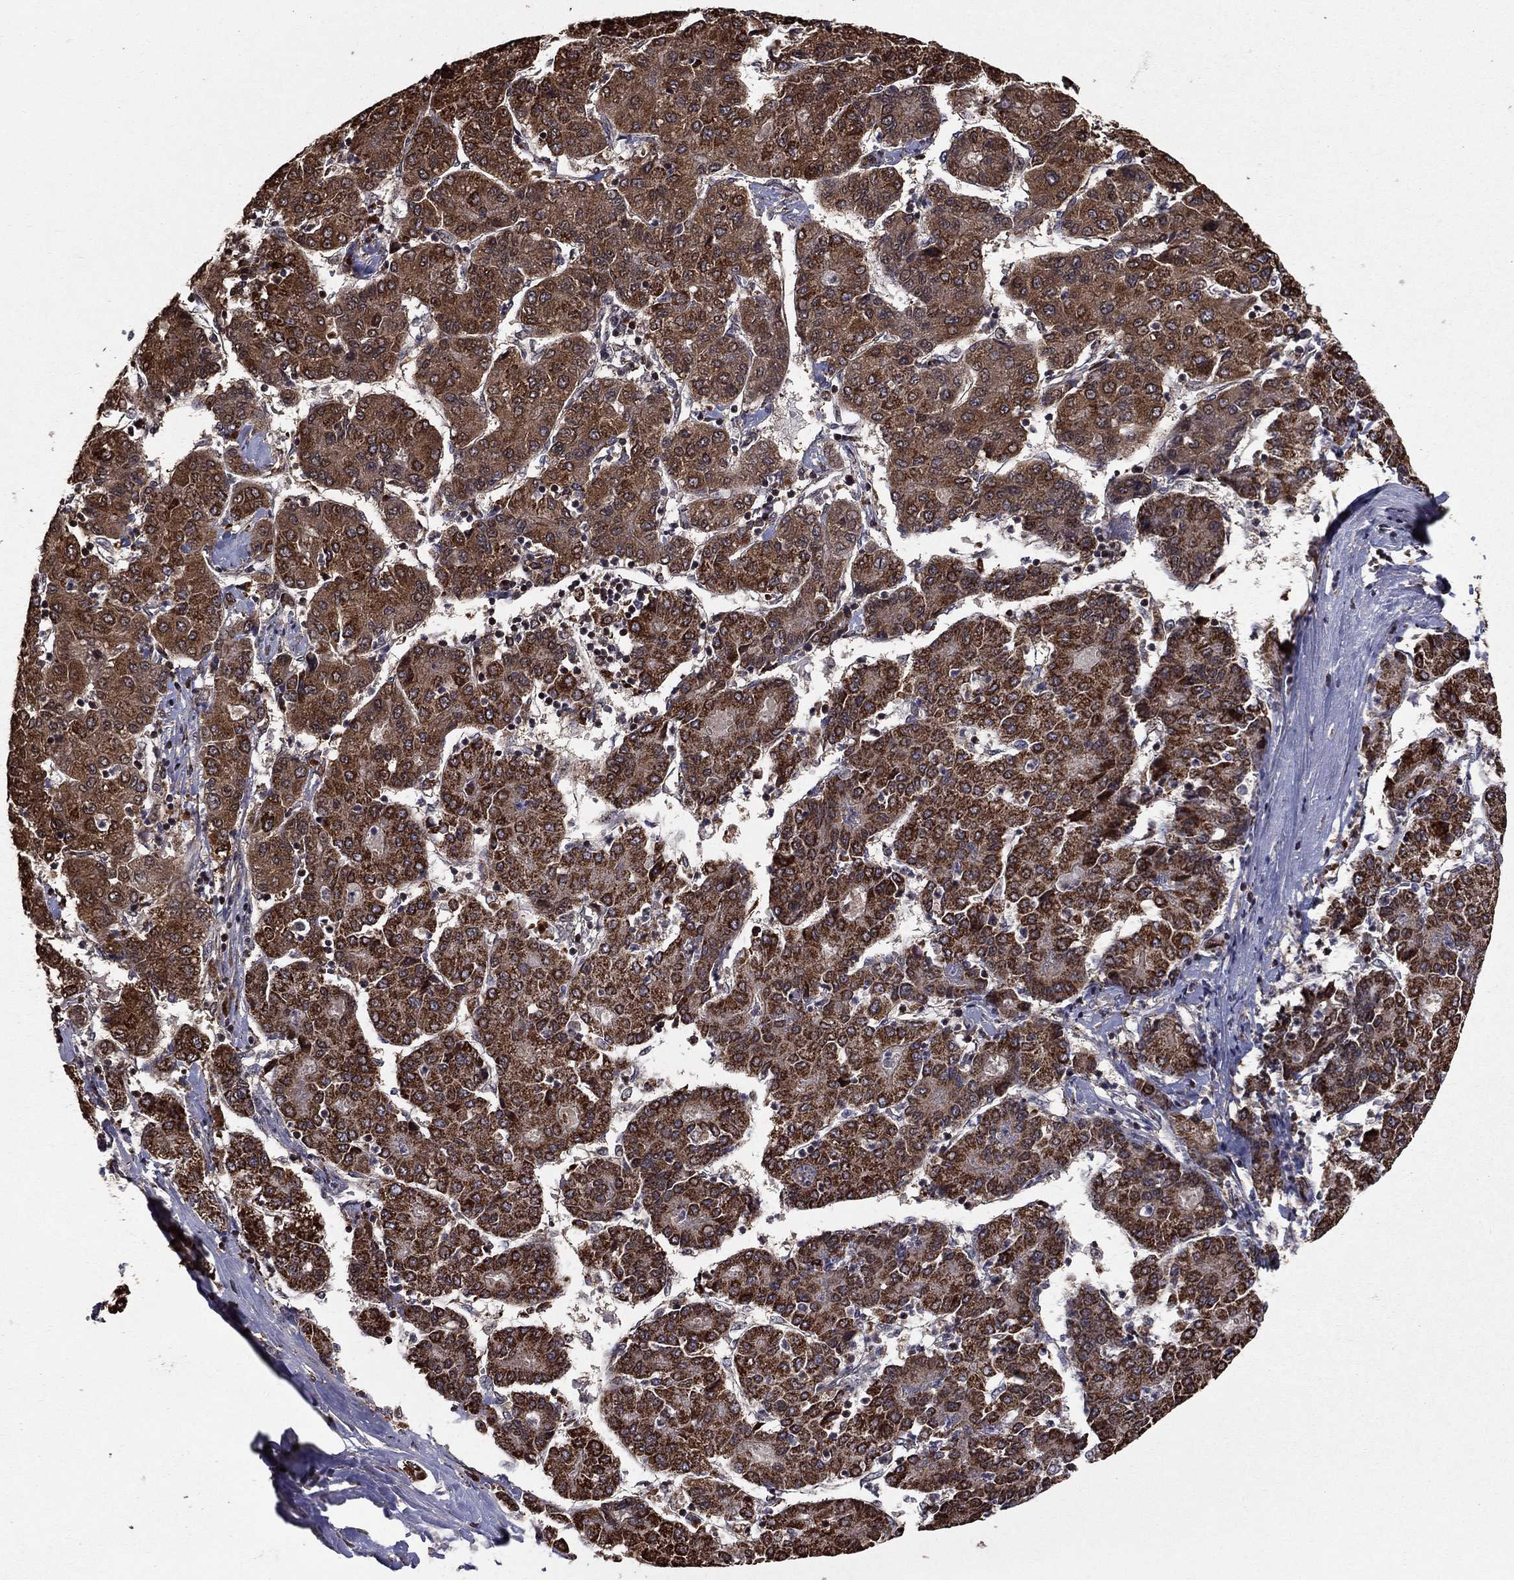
{"staining": {"intensity": "strong", "quantity": ">75%", "location": "cytoplasmic/membranous"}, "tissue": "liver cancer", "cell_type": "Tumor cells", "image_type": "cancer", "snomed": [{"axis": "morphology", "description": "Carcinoma, Hepatocellular, NOS"}, {"axis": "topography", "description": "Liver"}], "caption": "Tumor cells demonstrate high levels of strong cytoplasmic/membranous staining in approximately >75% of cells in human hepatocellular carcinoma (liver).", "gene": "ACOT13", "patient": {"sex": "male", "age": 65}}